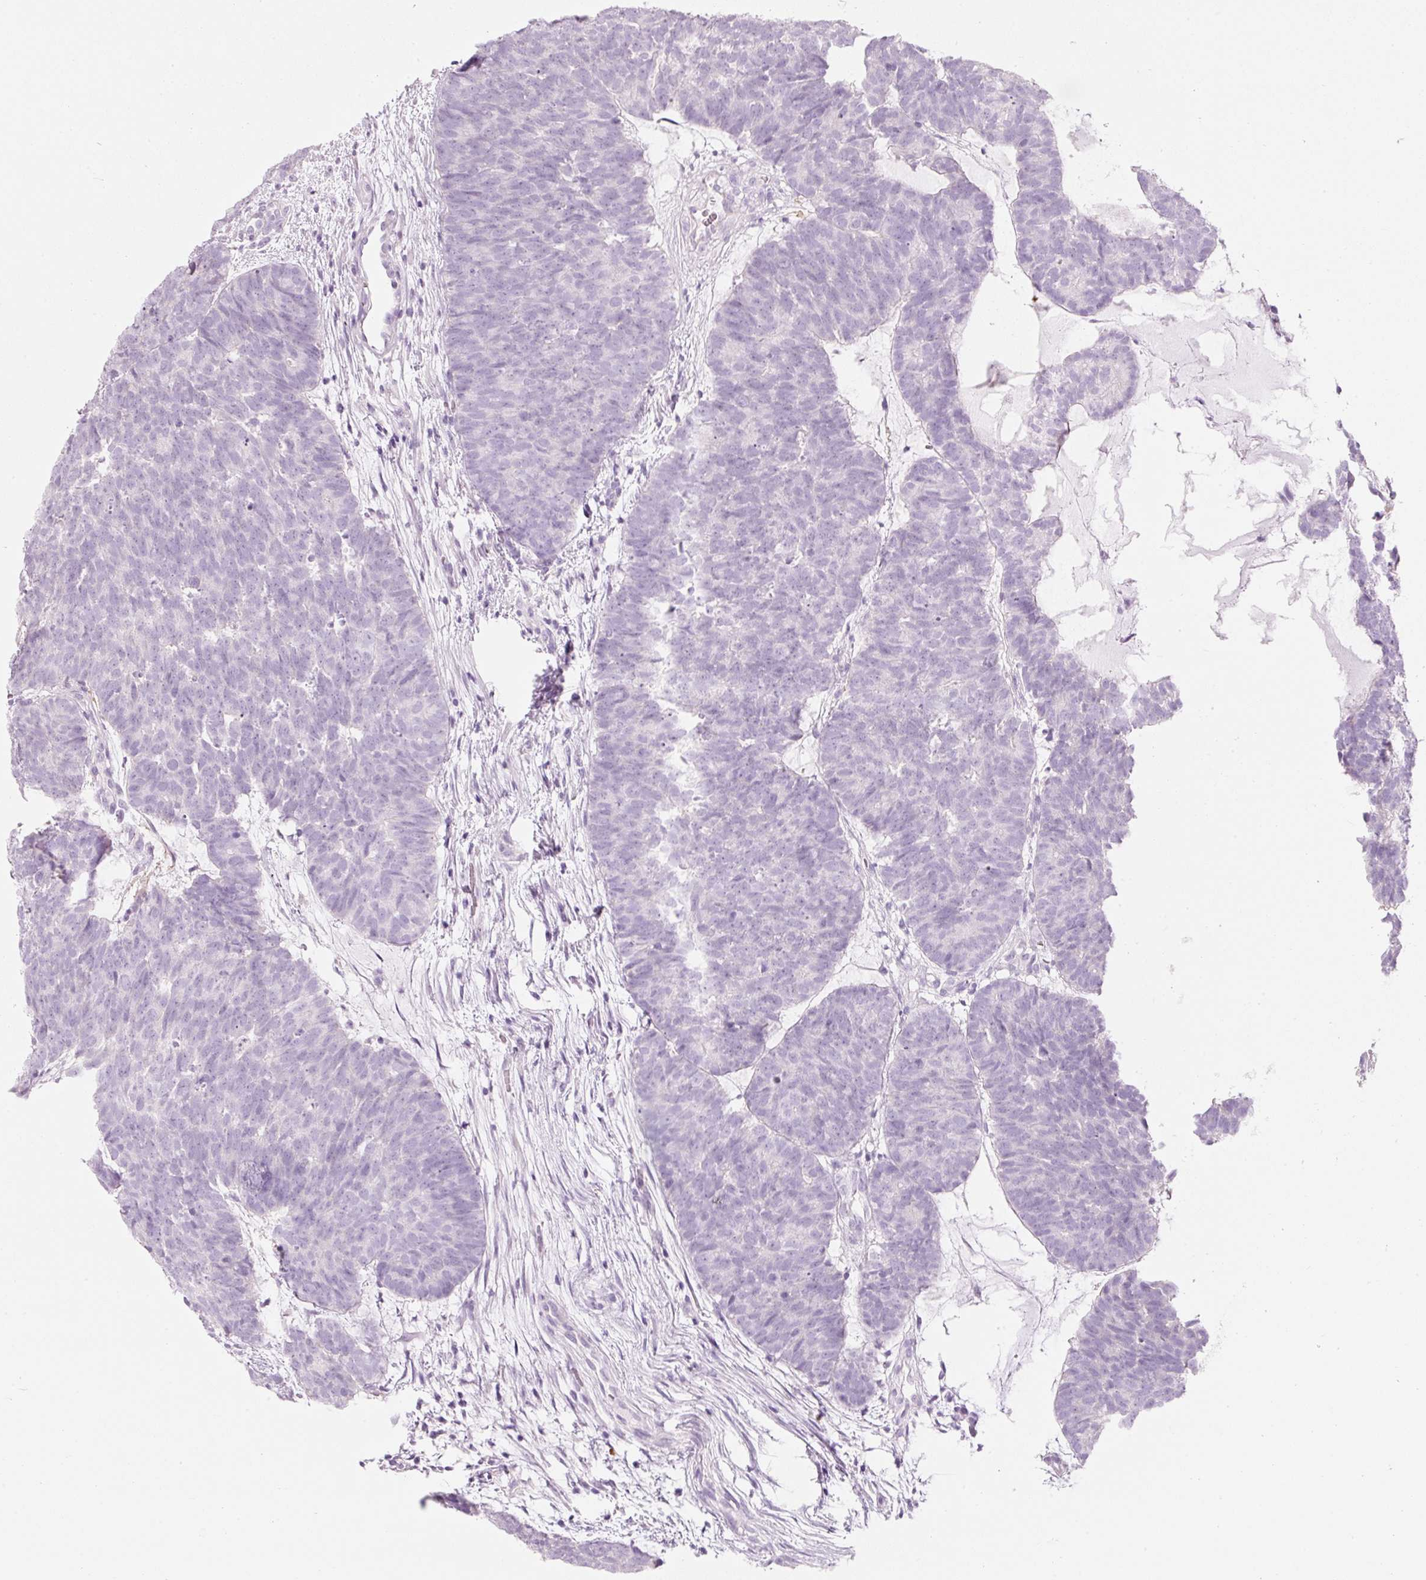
{"staining": {"intensity": "negative", "quantity": "none", "location": "none"}, "tissue": "head and neck cancer", "cell_type": "Tumor cells", "image_type": "cancer", "snomed": [{"axis": "morphology", "description": "Adenocarcinoma, NOS"}, {"axis": "topography", "description": "Head-Neck"}], "caption": "An immunohistochemistry photomicrograph of head and neck adenocarcinoma is shown. There is no staining in tumor cells of head and neck adenocarcinoma. Brightfield microscopy of immunohistochemistry stained with DAB (brown) and hematoxylin (blue), captured at high magnification.", "gene": "CMA1", "patient": {"sex": "female", "age": 81}}